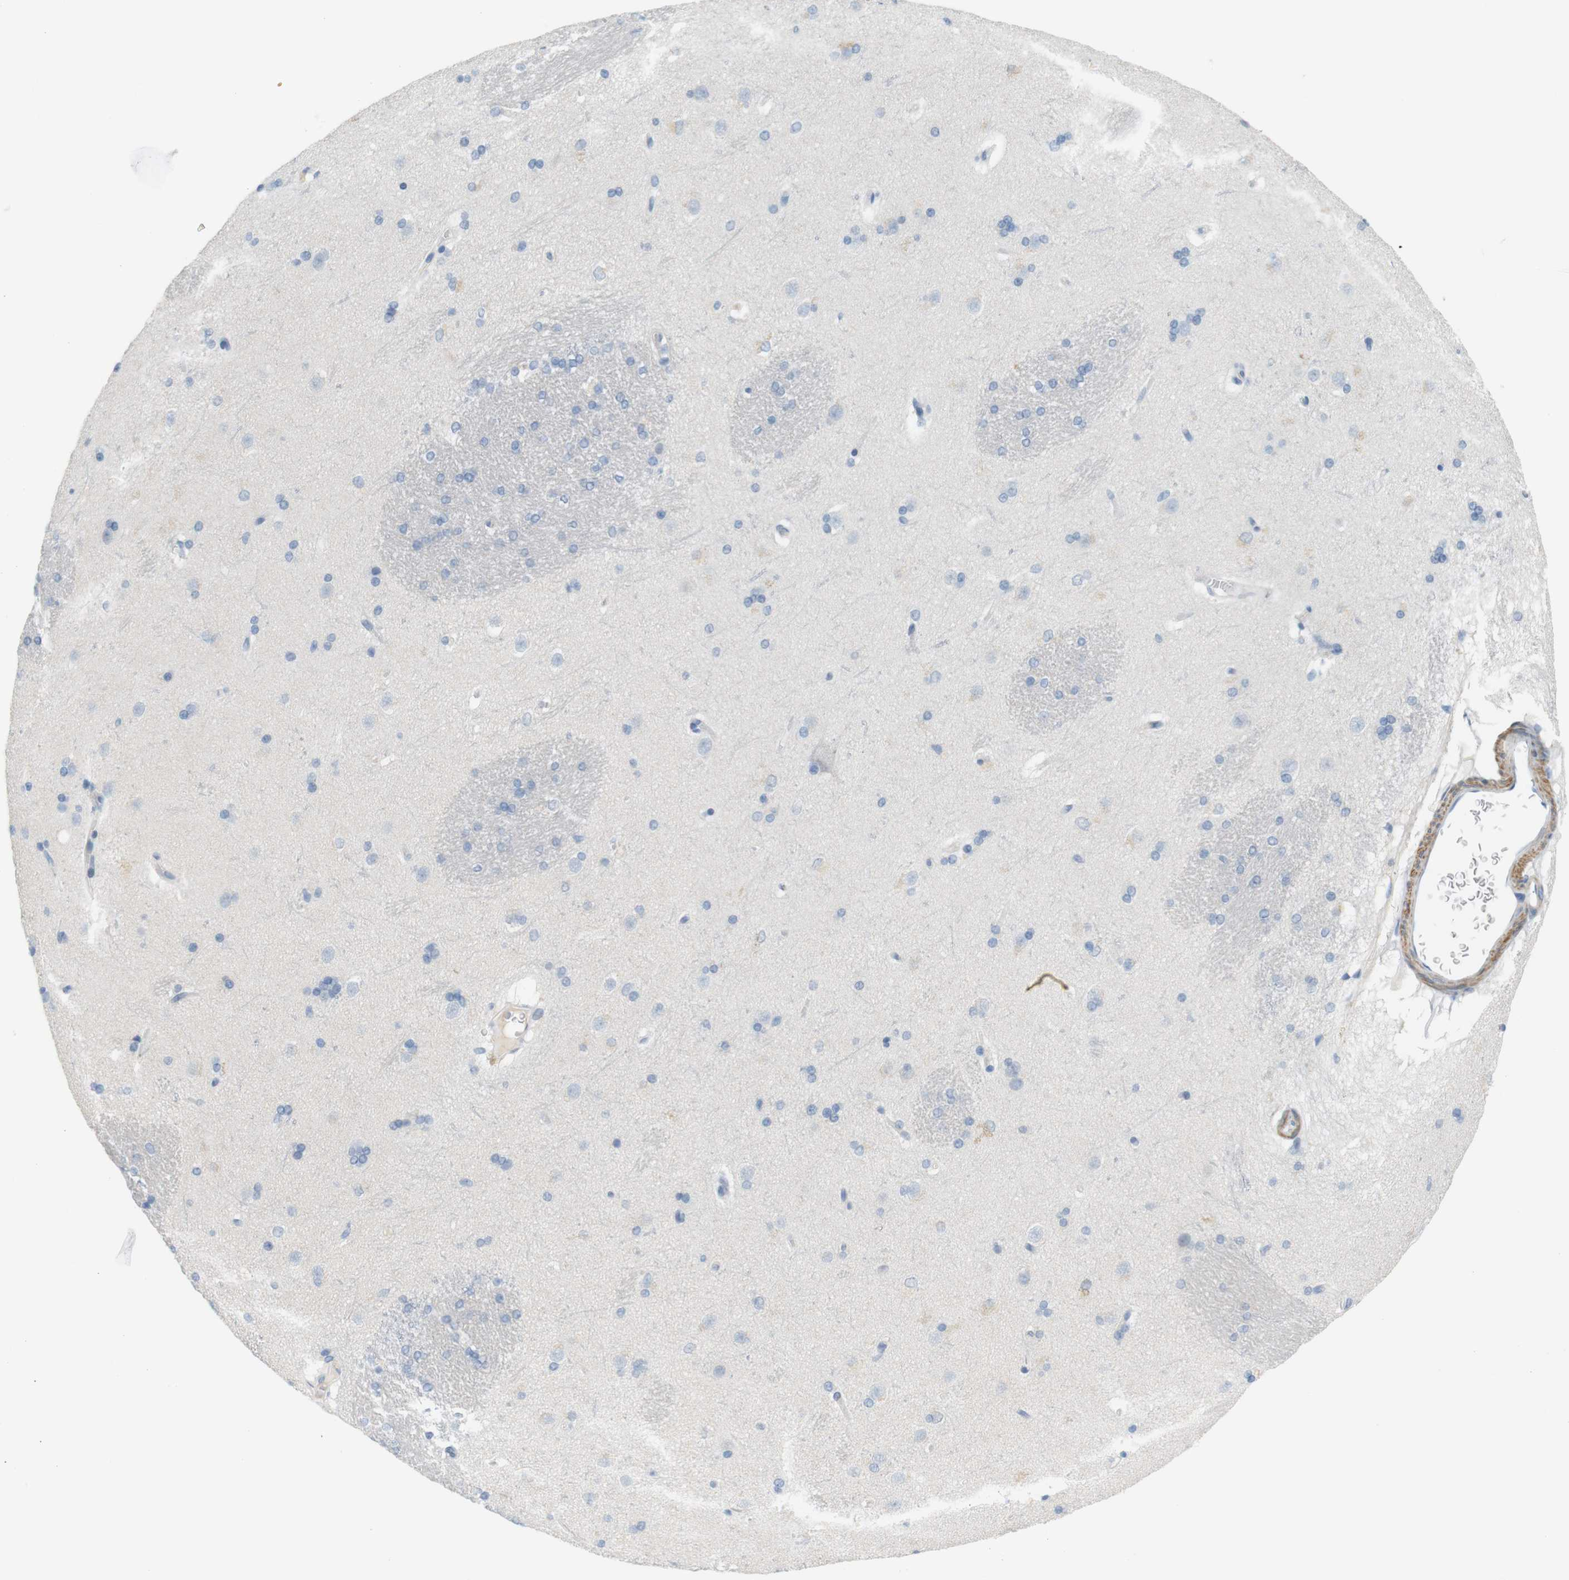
{"staining": {"intensity": "negative", "quantity": "none", "location": "none"}, "tissue": "caudate", "cell_type": "Glial cells", "image_type": "normal", "snomed": [{"axis": "morphology", "description": "Normal tissue, NOS"}, {"axis": "topography", "description": "Lateral ventricle wall"}], "caption": "IHC photomicrograph of unremarkable caudate: caudate stained with DAB shows no significant protein expression in glial cells.", "gene": "HRH2", "patient": {"sex": "female", "age": 19}}